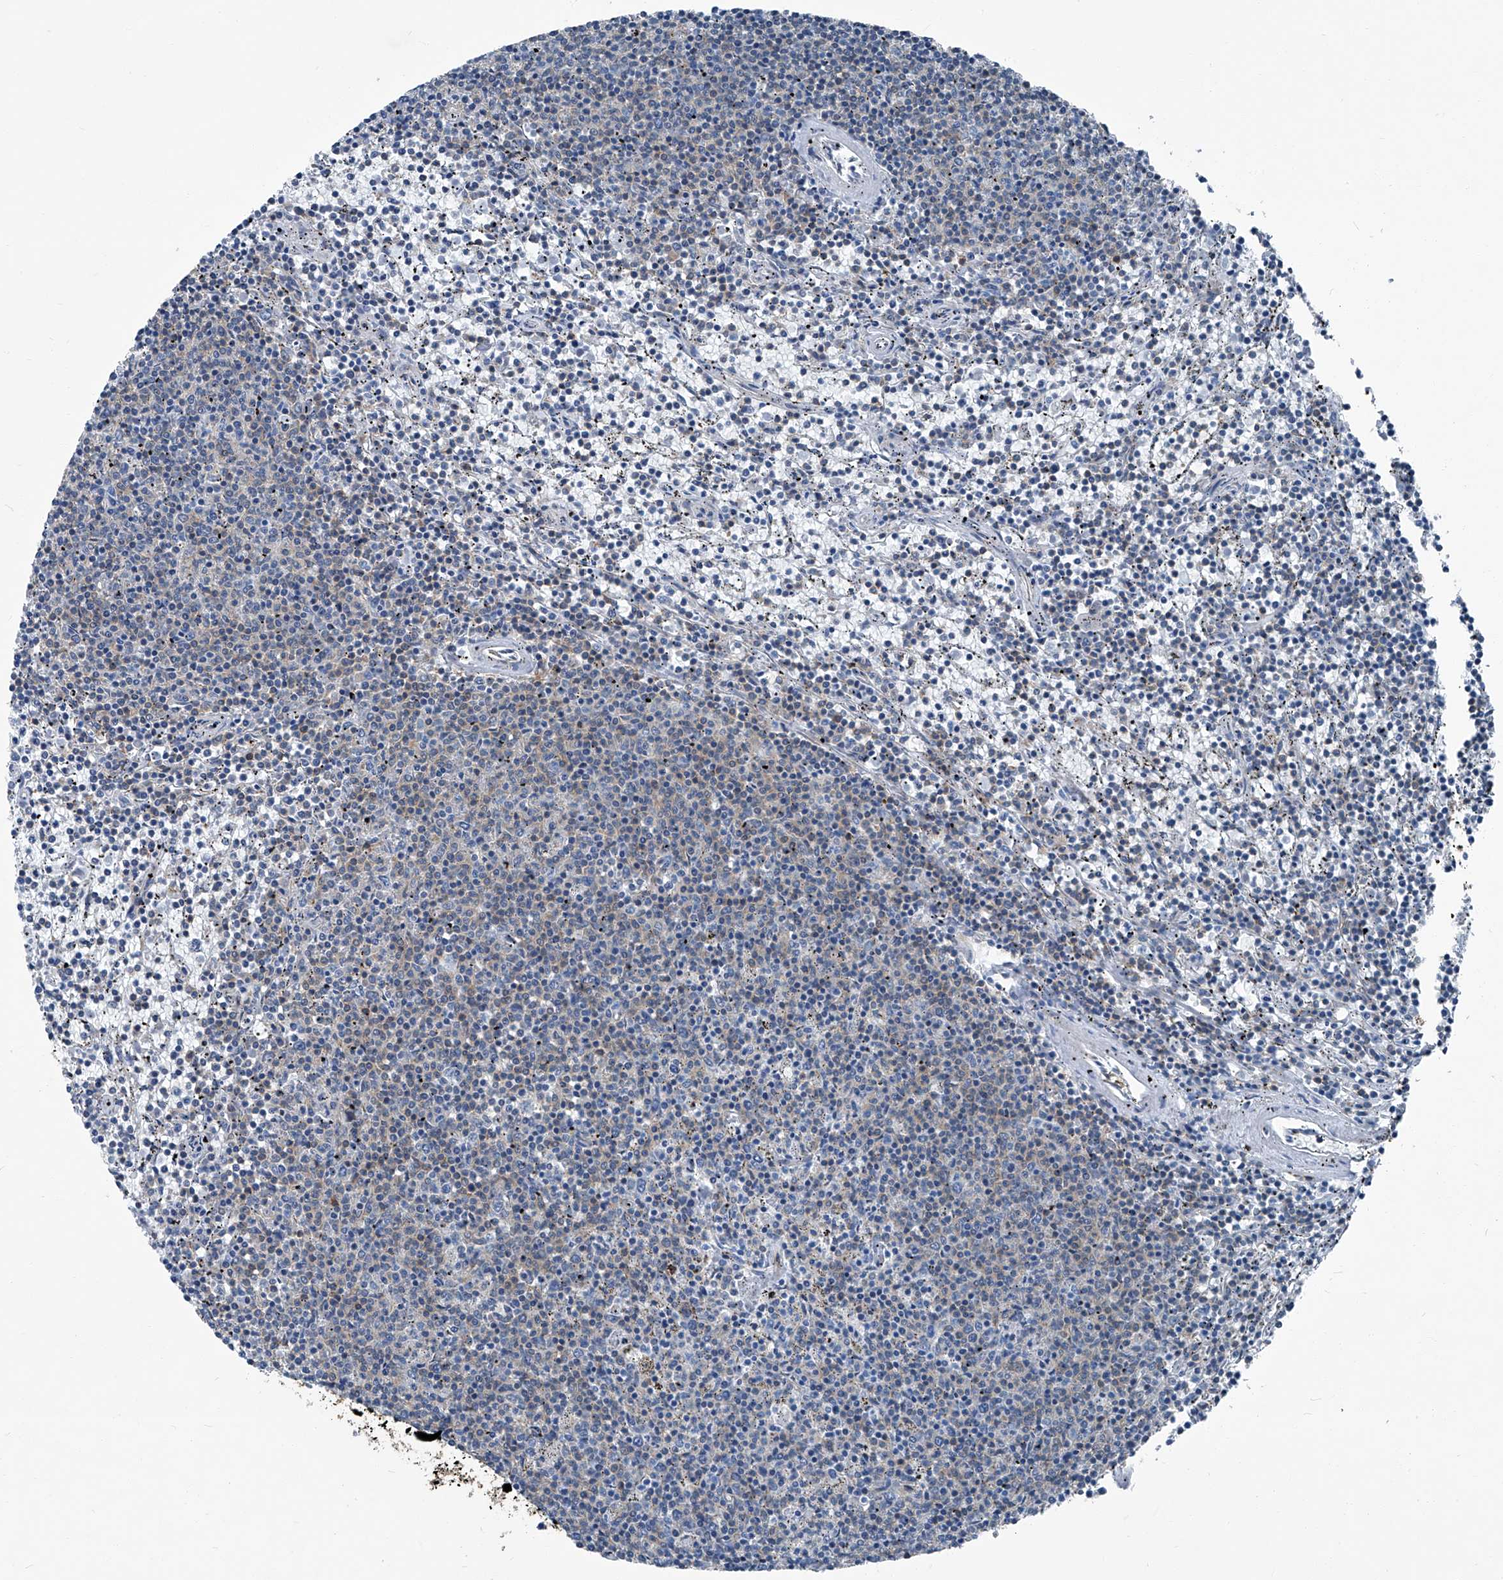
{"staining": {"intensity": "negative", "quantity": "none", "location": "none"}, "tissue": "lymphoma", "cell_type": "Tumor cells", "image_type": "cancer", "snomed": [{"axis": "morphology", "description": "Malignant lymphoma, non-Hodgkin's type, Low grade"}, {"axis": "topography", "description": "Spleen"}], "caption": "Histopathology image shows no protein staining in tumor cells of low-grade malignant lymphoma, non-Hodgkin's type tissue.", "gene": "SEPTIN7", "patient": {"sex": "female", "age": 50}}